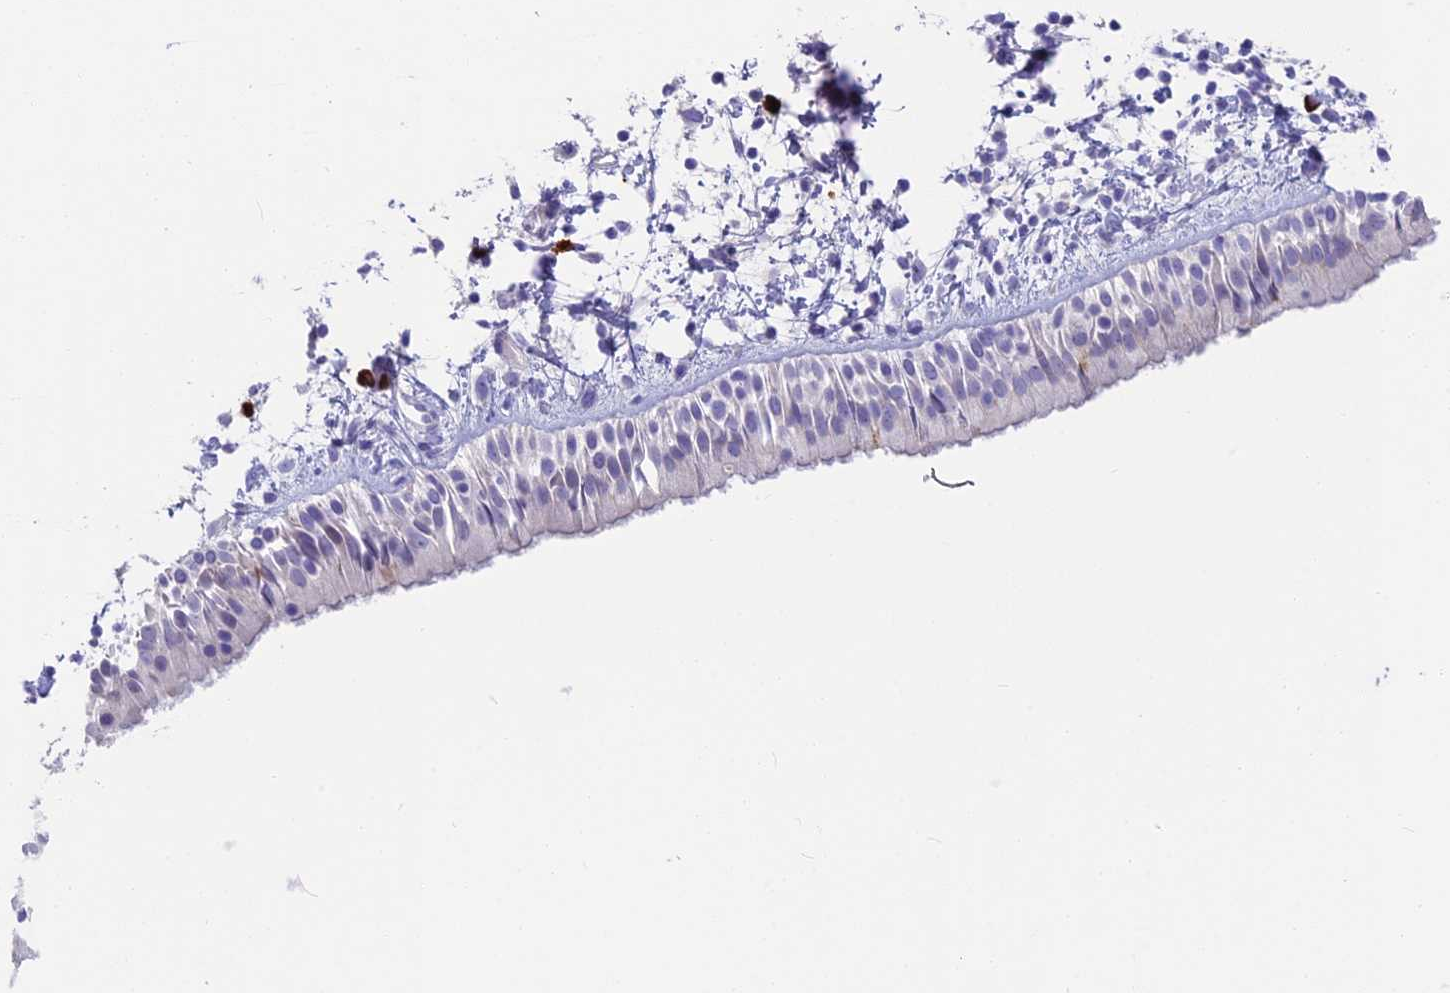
{"staining": {"intensity": "moderate", "quantity": "<25%", "location": "cytoplasmic/membranous"}, "tissue": "nasopharynx", "cell_type": "Respiratory epithelial cells", "image_type": "normal", "snomed": [{"axis": "morphology", "description": "Normal tissue, NOS"}, {"axis": "topography", "description": "Nasopharynx"}], "caption": "Moderate cytoplasmic/membranous positivity is present in approximately <25% of respiratory epithelial cells in normal nasopharynx. (Brightfield microscopy of DAB IHC at high magnification).", "gene": "SNAP91", "patient": {"sex": "male", "age": 22}}